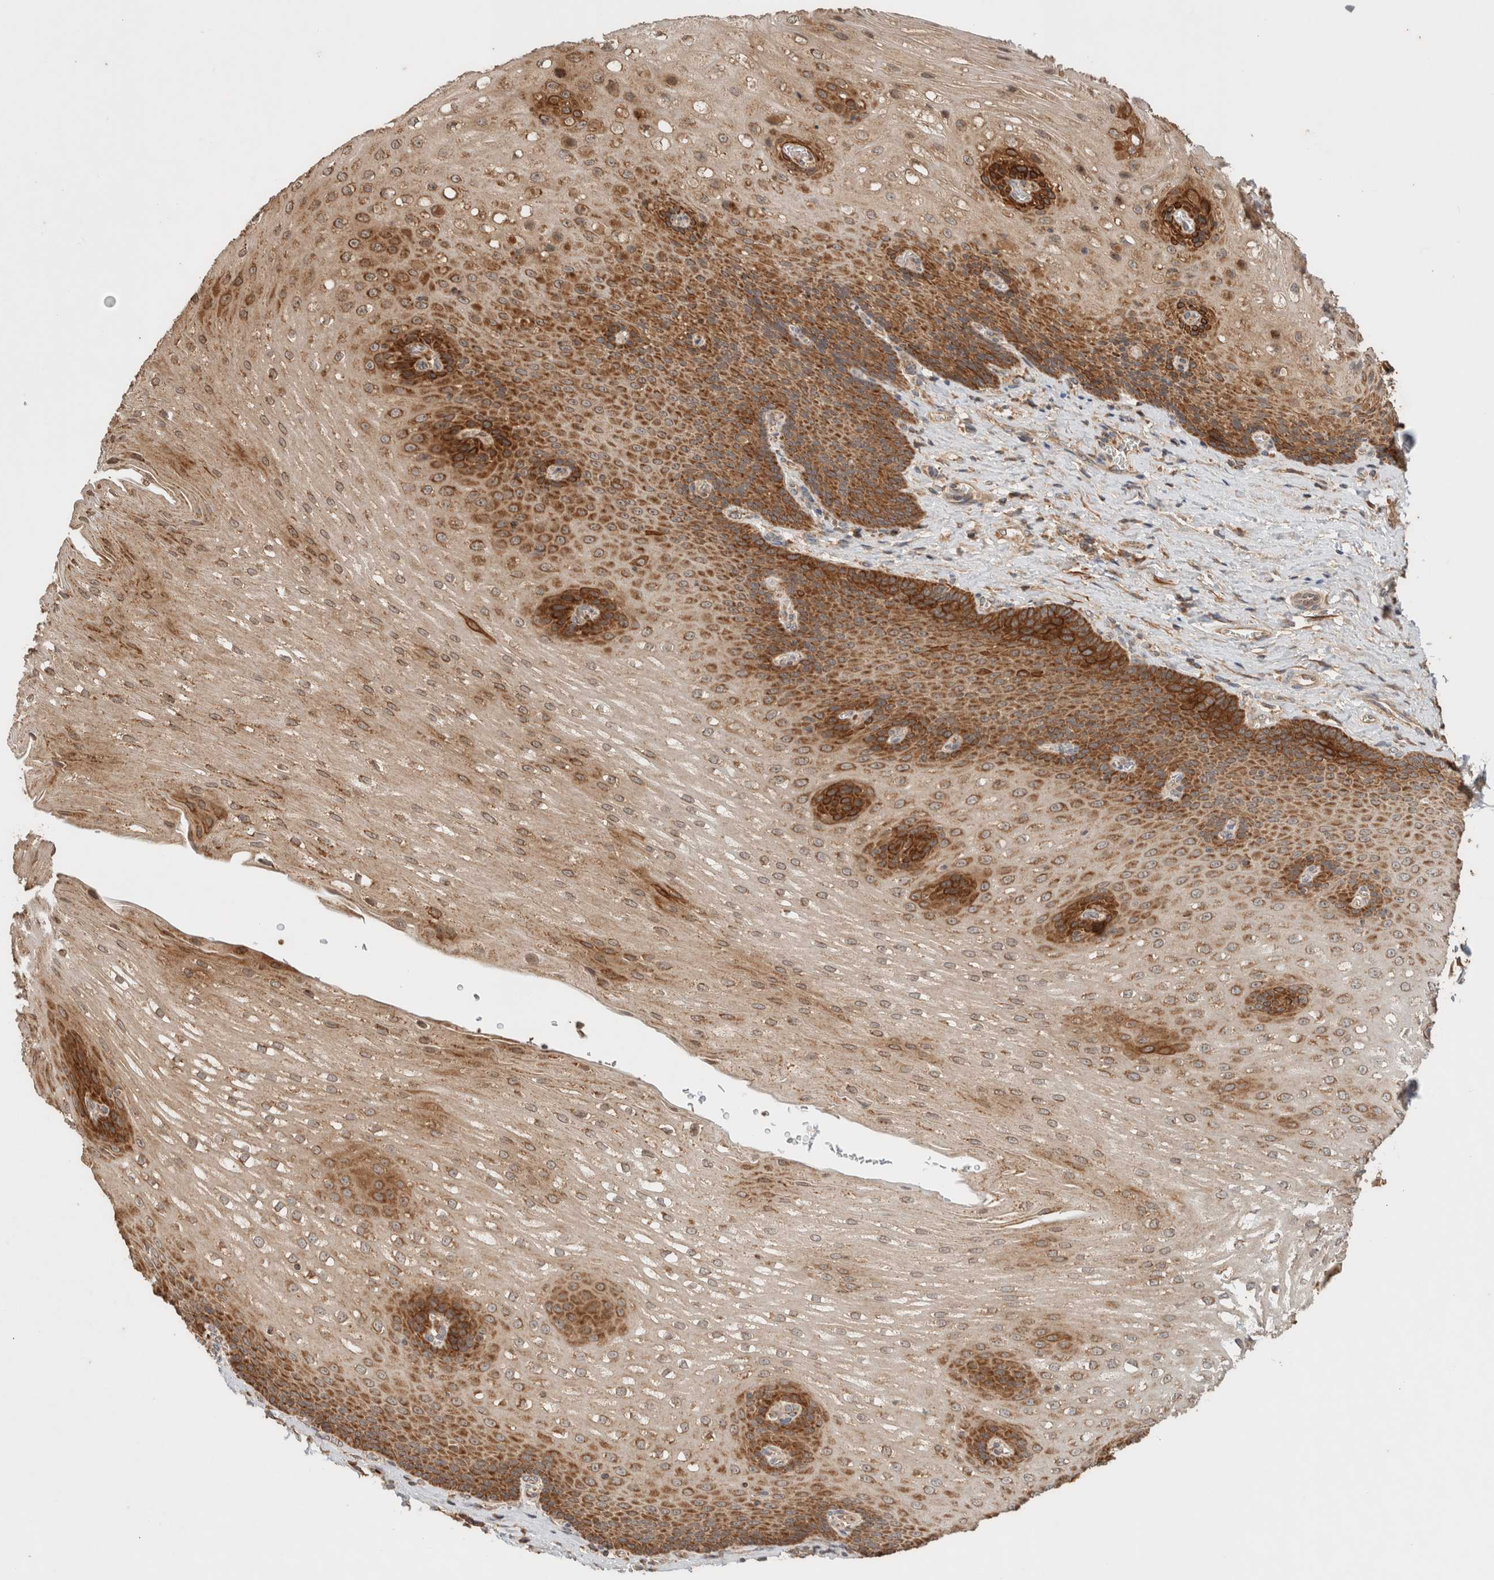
{"staining": {"intensity": "strong", "quantity": ">75%", "location": "cytoplasmic/membranous"}, "tissue": "esophagus", "cell_type": "Squamous epithelial cells", "image_type": "normal", "snomed": [{"axis": "morphology", "description": "Normal tissue, NOS"}, {"axis": "topography", "description": "Esophagus"}], "caption": "High-power microscopy captured an immunohistochemistry micrograph of benign esophagus, revealing strong cytoplasmic/membranous positivity in about >75% of squamous epithelial cells.", "gene": "EIF2B3", "patient": {"sex": "male", "age": 48}}